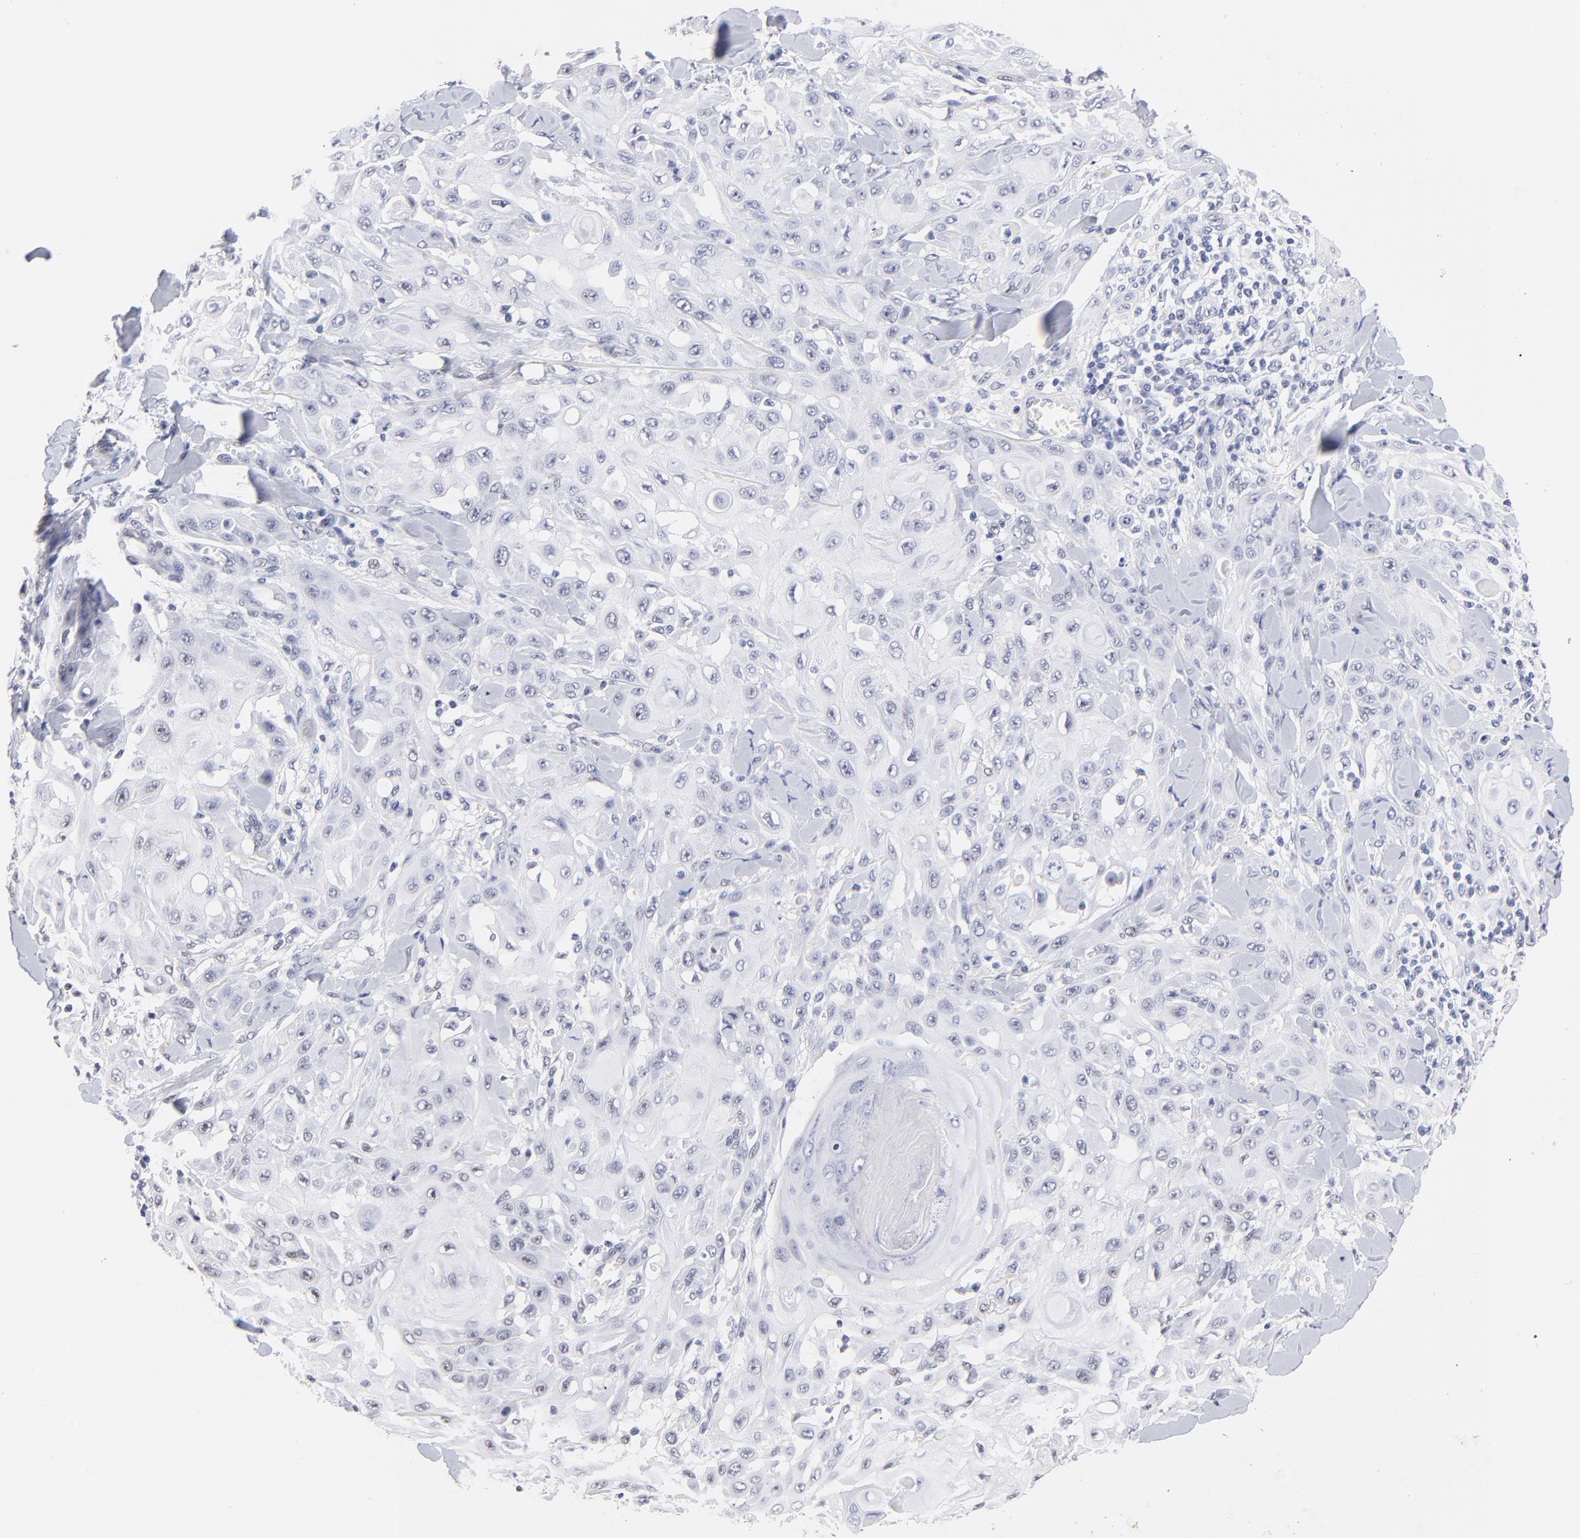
{"staining": {"intensity": "negative", "quantity": "none", "location": "none"}, "tissue": "skin cancer", "cell_type": "Tumor cells", "image_type": "cancer", "snomed": [{"axis": "morphology", "description": "Squamous cell carcinoma, NOS"}, {"axis": "topography", "description": "Skin"}], "caption": "This is an IHC micrograph of skin squamous cell carcinoma. There is no expression in tumor cells.", "gene": "ZNF74", "patient": {"sex": "male", "age": 24}}